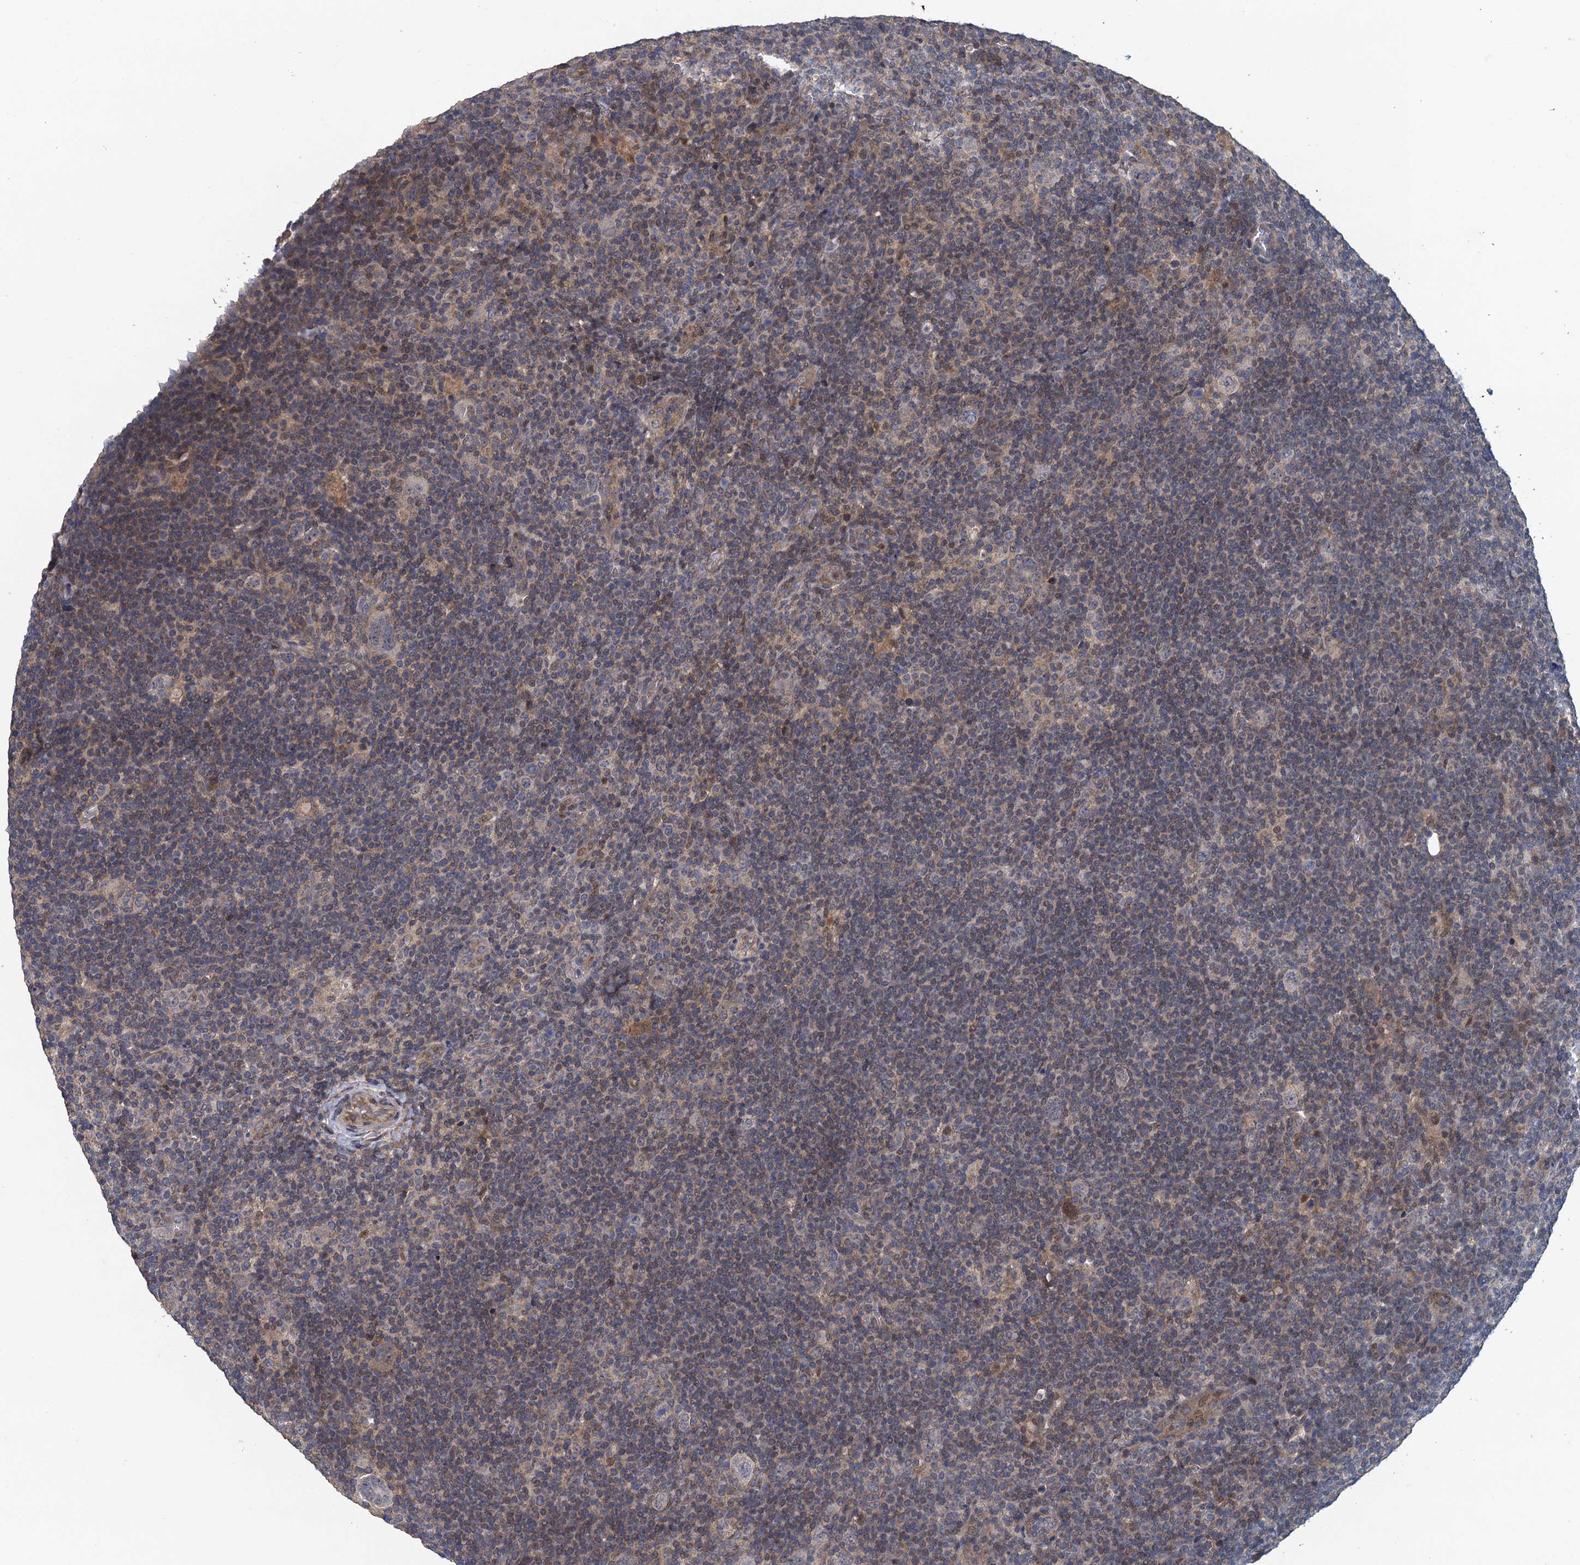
{"staining": {"intensity": "negative", "quantity": "none", "location": "none"}, "tissue": "lymphoma", "cell_type": "Tumor cells", "image_type": "cancer", "snomed": [{"axis": "morphology", "description": "Hodgkin's disease, NOS"}, {"axis": "topography", "description": "Lymph node"}], "caption": "Hodgkin's disease was stained to show a protein in brown. There is no significant positivity in tumor cells.", "gene": "MDM1", "patient": {"sex": "female", "age": 57}}